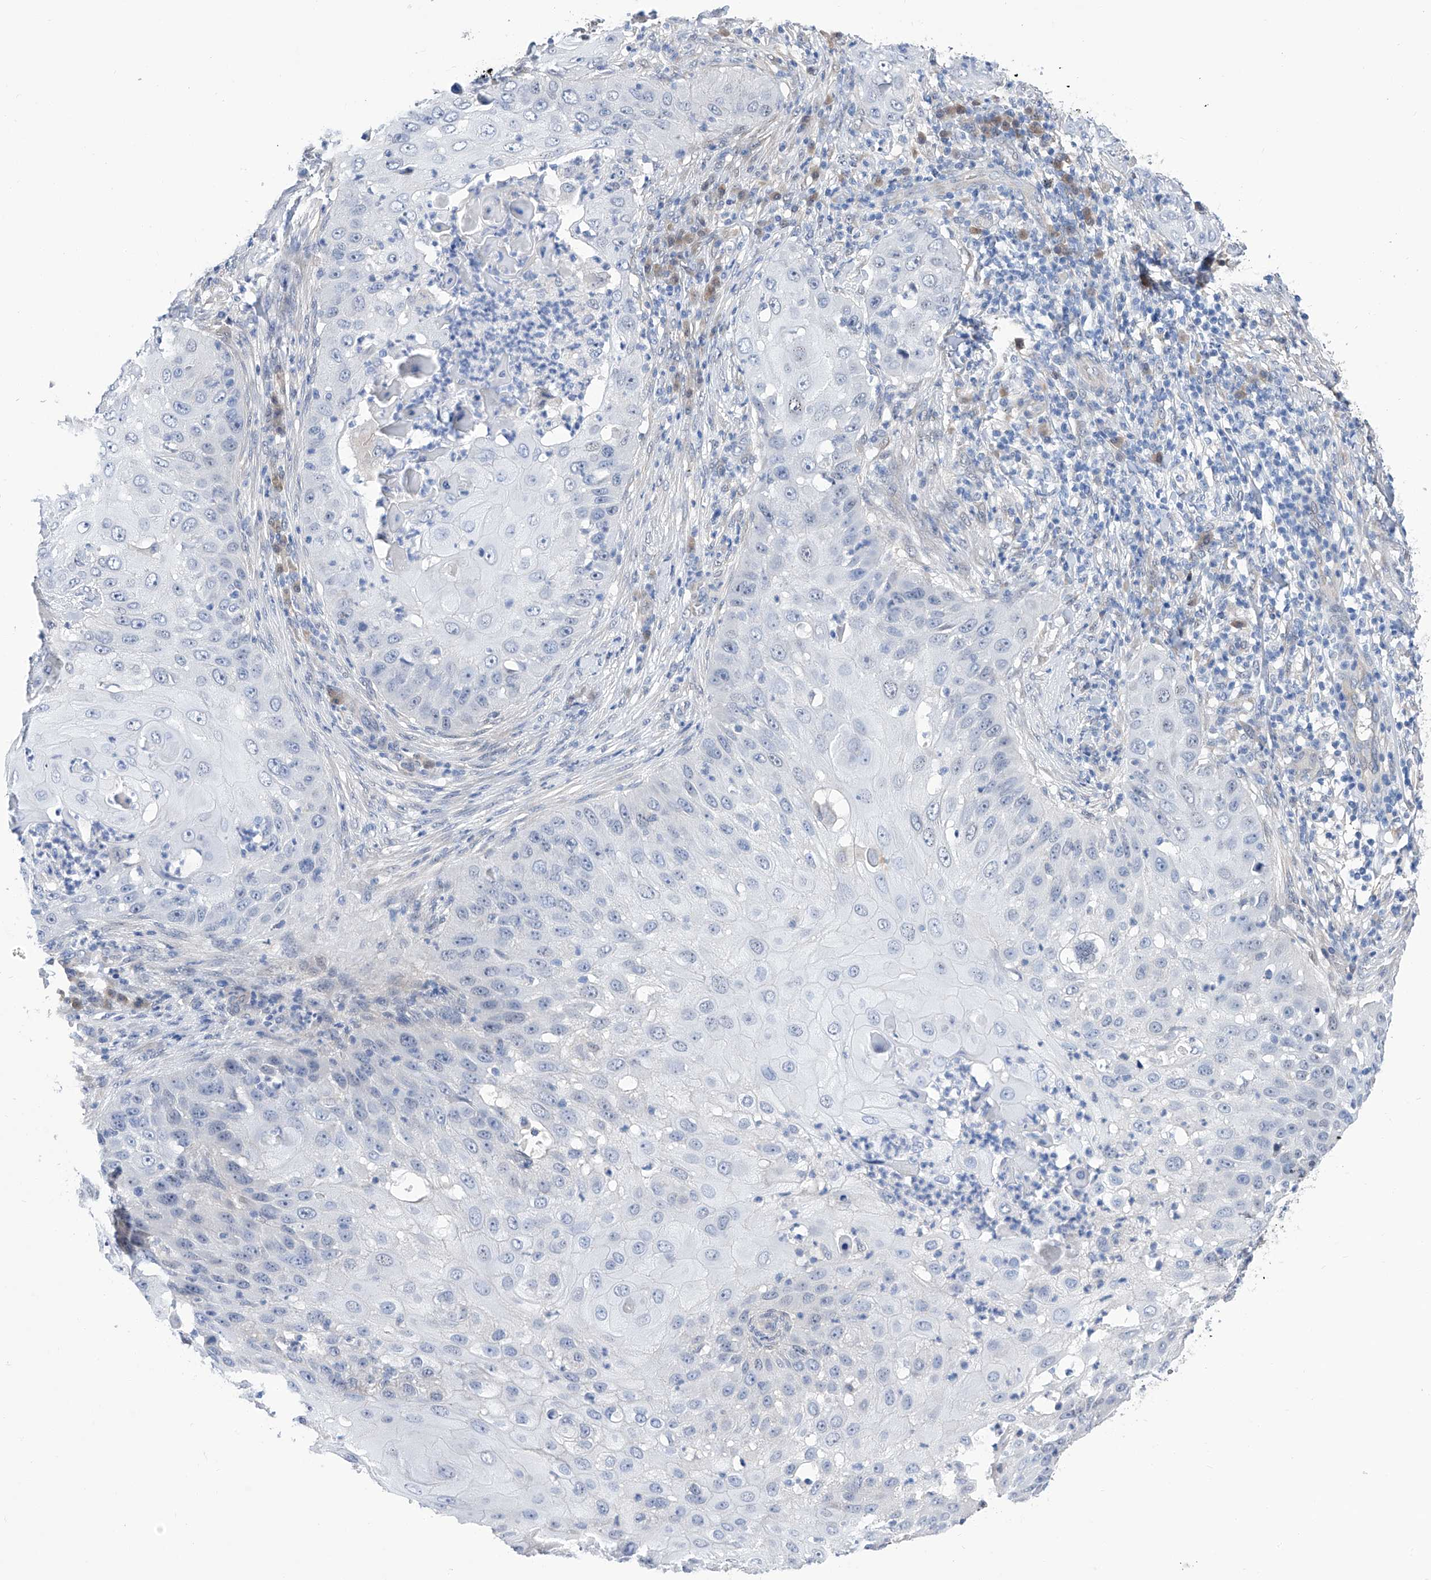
{"staining": {"intensity": "weak", "quantity": "<25%", "location": "nuclear"}, "tissue": "skin cancer", "cell_type": "Tumor cells", "image_type": "cancer", "snomed": [{"axis": "morphology", "description": "Squamous cell carcinoma, NOS"}, {"axis": "topography", "description": "Skin"}], "caption": "Immunohistochemistry (IHC) image of skin cancer stained for a protein (brown), which shows no positivity in tumor cells.", "gene": "PGM3", "patient": {"sex": "female", "age": 44}}